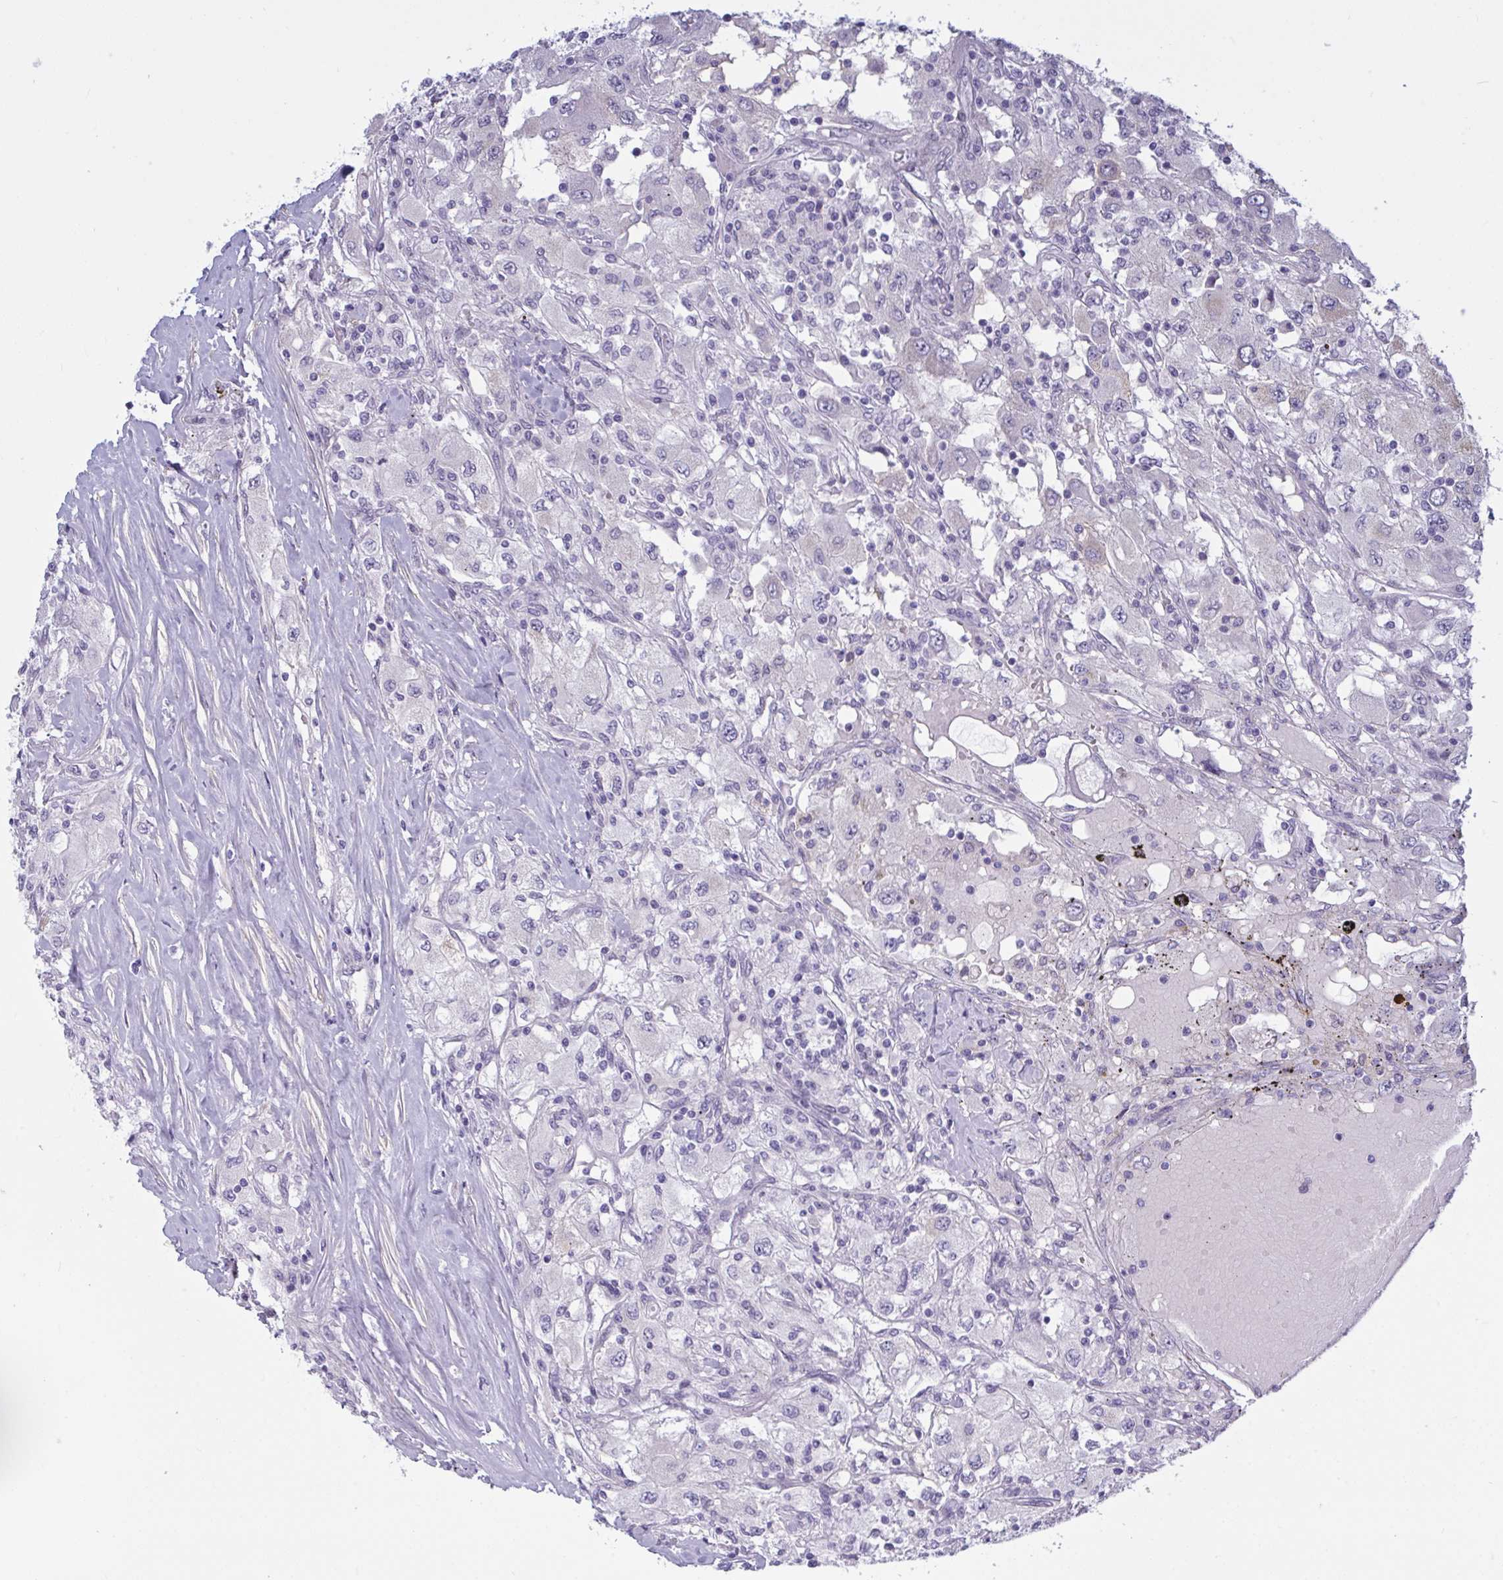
{"staining": {"intensity": "negative", "quantity": "none", "location": "none"}, "tissue": "renal cancer", "cell_type": "Tumor cells", "image_type": "cancer", "snomed": [{"axis": "morphology", "description": "Adenocarcinoma, NOS"}, {"axis": "topography", "description": "Kidney"}], "caption": "High power microscopy photomicrograph of an IHC image of renal adenocarcinoma, revealing no significant positivity in tumor cells.", "gene": "TCEAL8", "patient": {"sex": "female", "age": 67}}